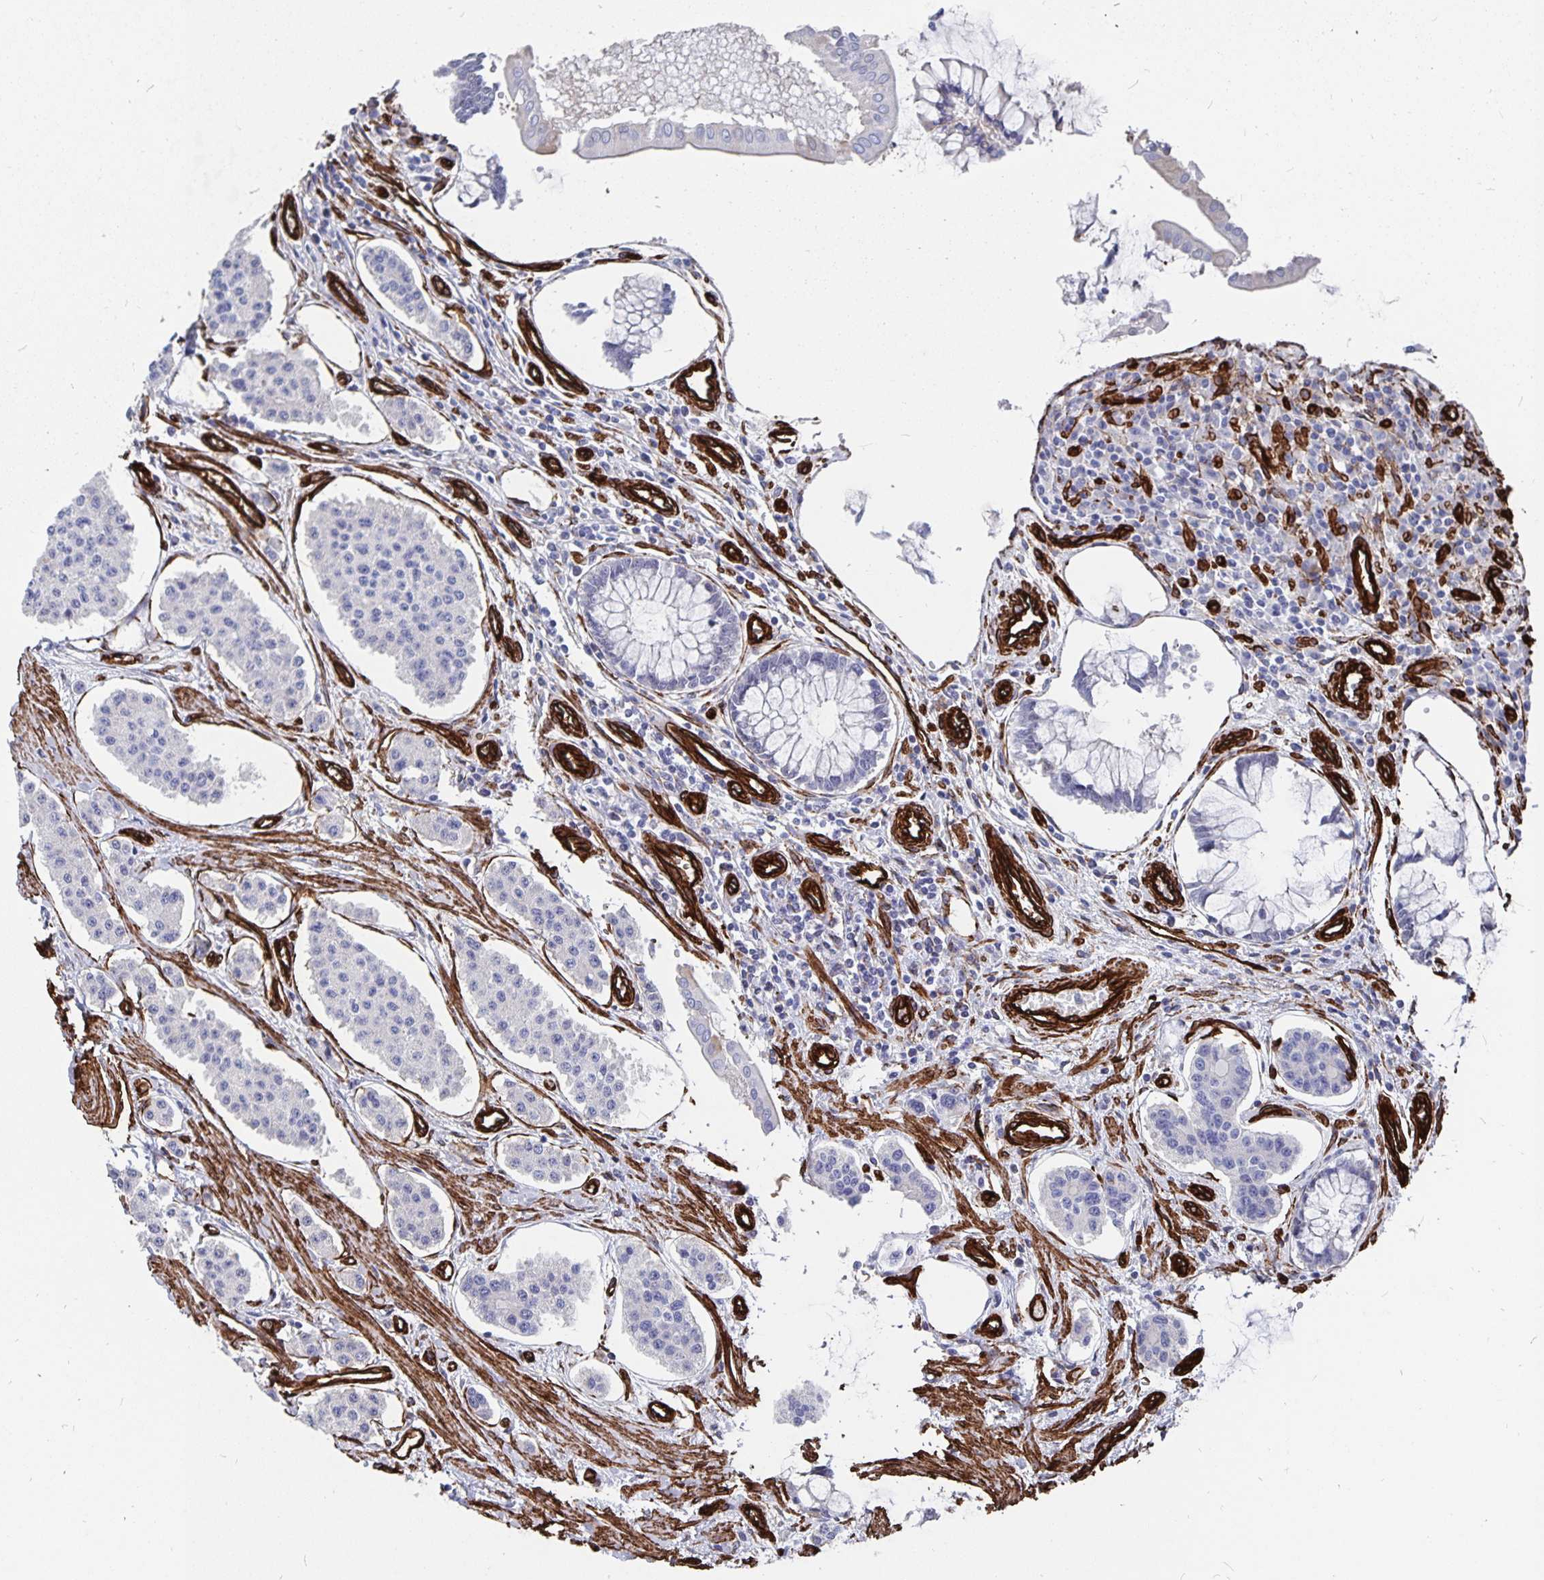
{"staining": {"intensity": "negative", "quantity": "none", "location": "none"}, "tissue": "carcinoid", "cell_type": "Tumor cells", "image_type": "cancer", "snomed": [{"axis": "morphology", "description": "Carcinoid, malignant, NOS"}, {"axis": "topography", "description": "Small intestine"}], "caption": "Immunohistochemistry histopathology image of neoplastic tissue: carcinoid stained with DAB (3,3'-diaminobenzidine) demonstrates no significant protein staining in tumor cells.", "gene": "DCHS2", "patient": {"sex": "female", "age": 65}}